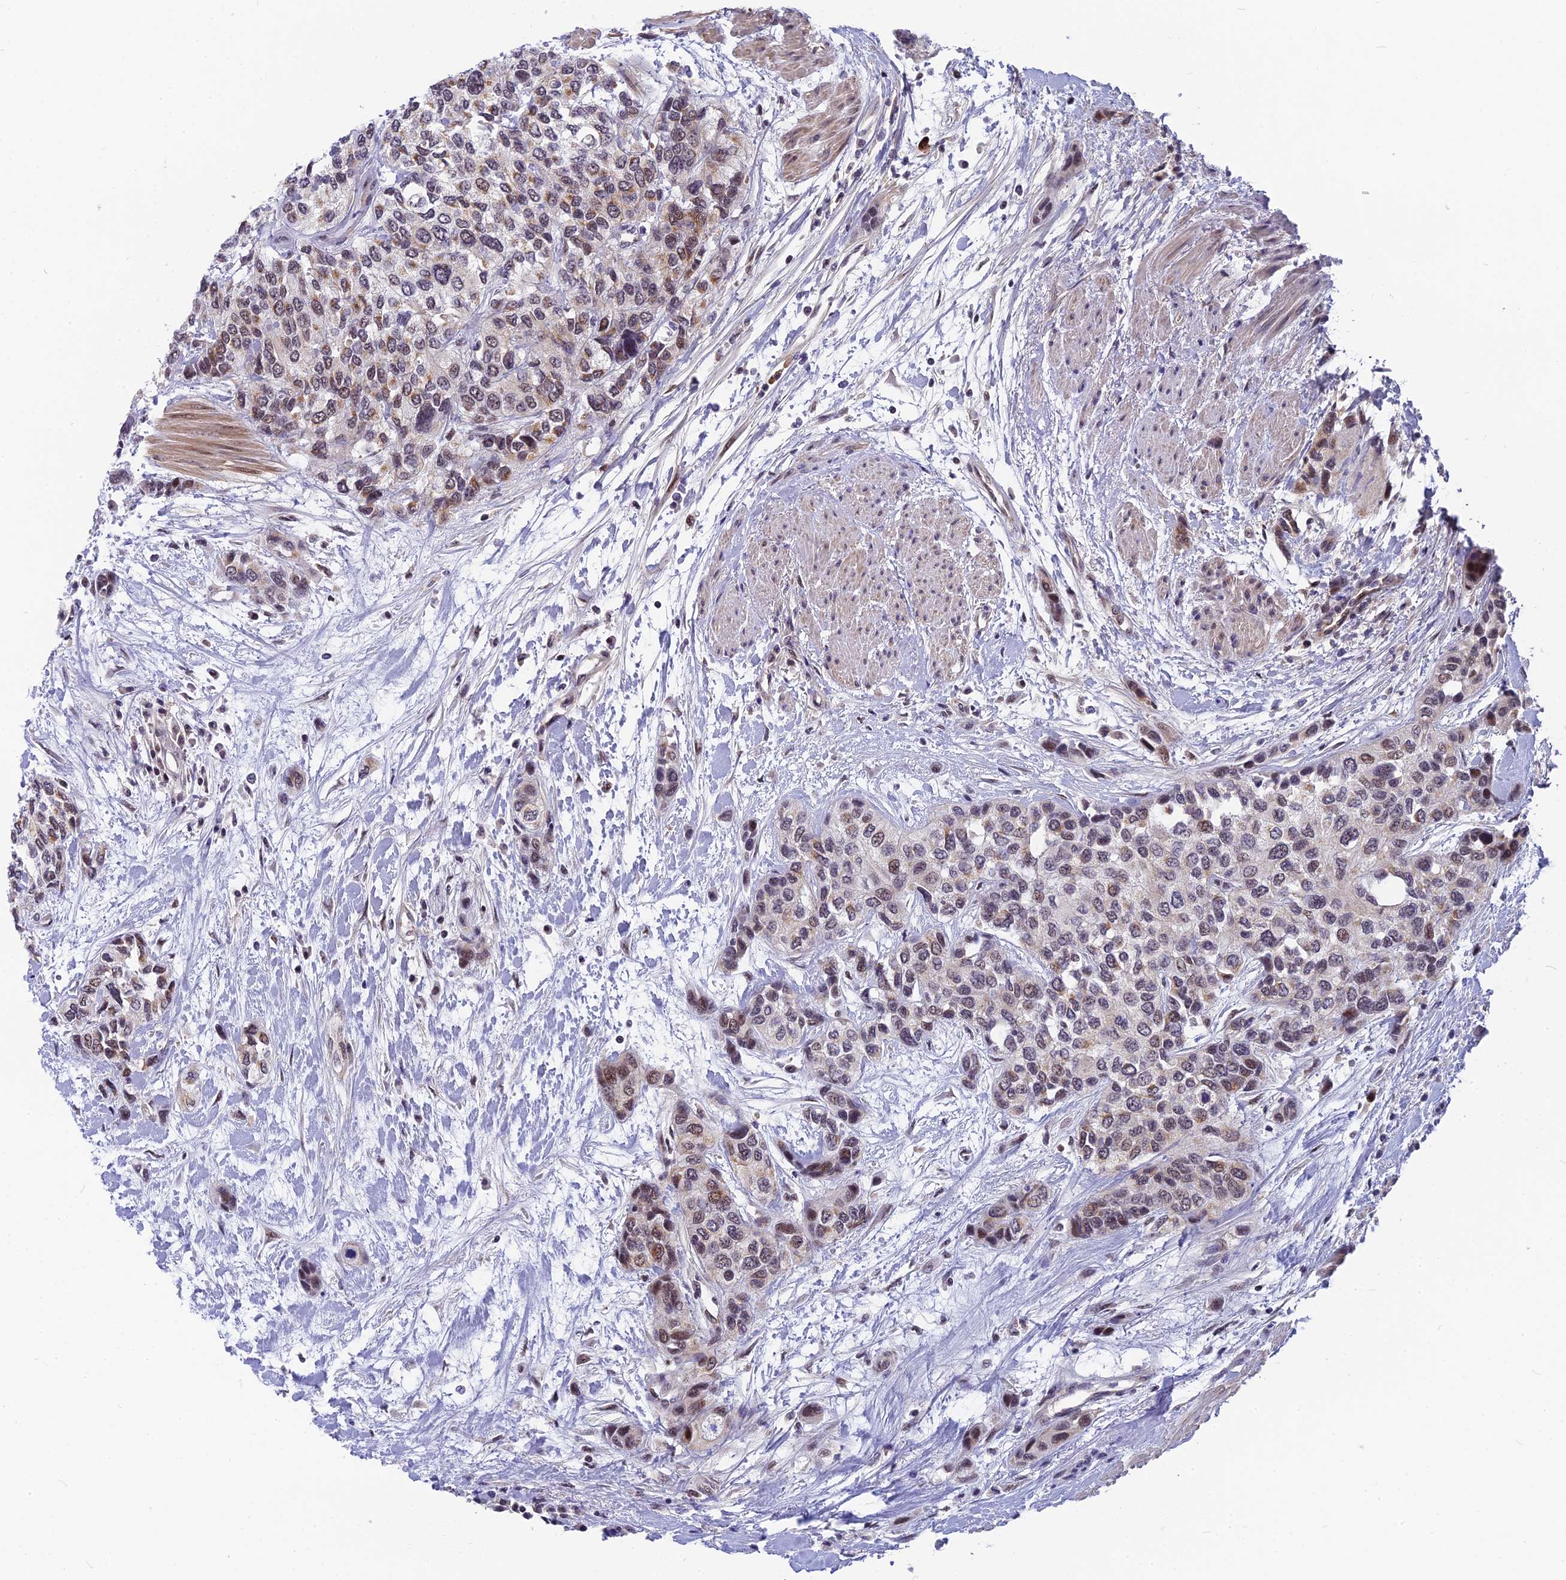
{"staining": {"intensity": "moderate", "quantity": "<25%", "location": "cytoplasmic/membranous"}, "tissue": "urothelial cancer", "cell_type": "Tumor cells", "image_type": "cancer", "snomed": [{"axis": "morphology", "description": "Normal tissue, NOS"}, {"axis": "morphology", "description": "Urothelial carcinoma, High grade"}, {"axis": "topography", "description": "Vascular tissue"}, {"axis": "topography", "description": "Urinary bladder"}], "caption": "Urothelial cancer stained with immunohistochemistry (IHC) shows moderate cytoplasmic/membranous expression in about <25% of tumor cells.", "gene": "CMC1", "patient": {"sex": "female", "age": 56}}